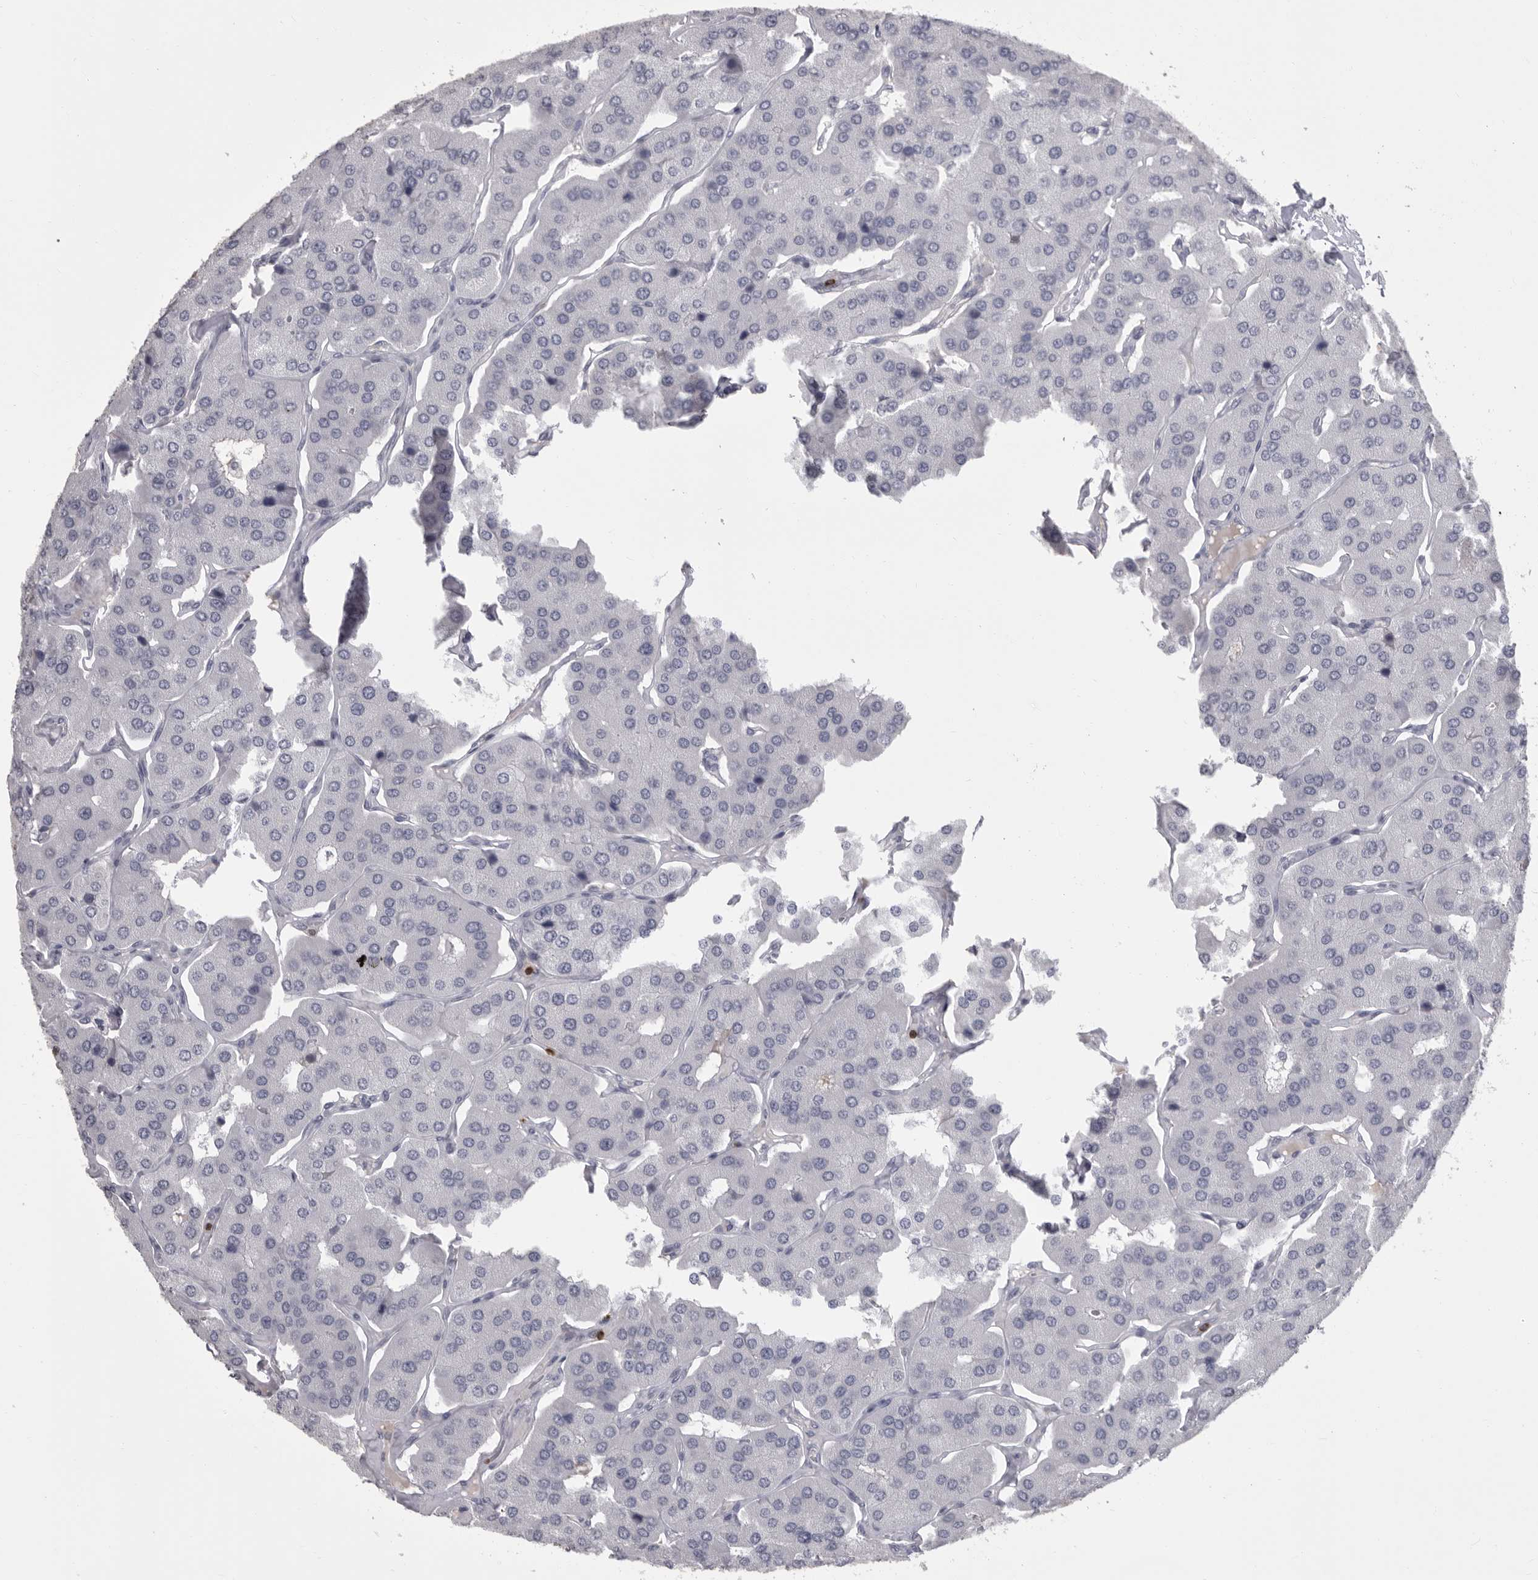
{"staining": {"intensity": "negative", "quantity": "none", "location": "none"}, "tissue": "parathyroid gland", "cell_type": "Glandular cells", "image_type": "normal", "snomed": [{"axis": "morphology", "description": "Normal tissue, NOS"}, {"axis": "morphology", "description": "Adenoma, NOS"}, {"axis": "topography", "description": "Parathyroid gland"}], "caption": "The histopathology image demonstrates no staining of glandular cells in benign parathyroid gland. (Immunohistochemistry, brightfield microscopy, high magnification).", "gene": "GNLY", "patient": {"sex": "female", "age": 86}}